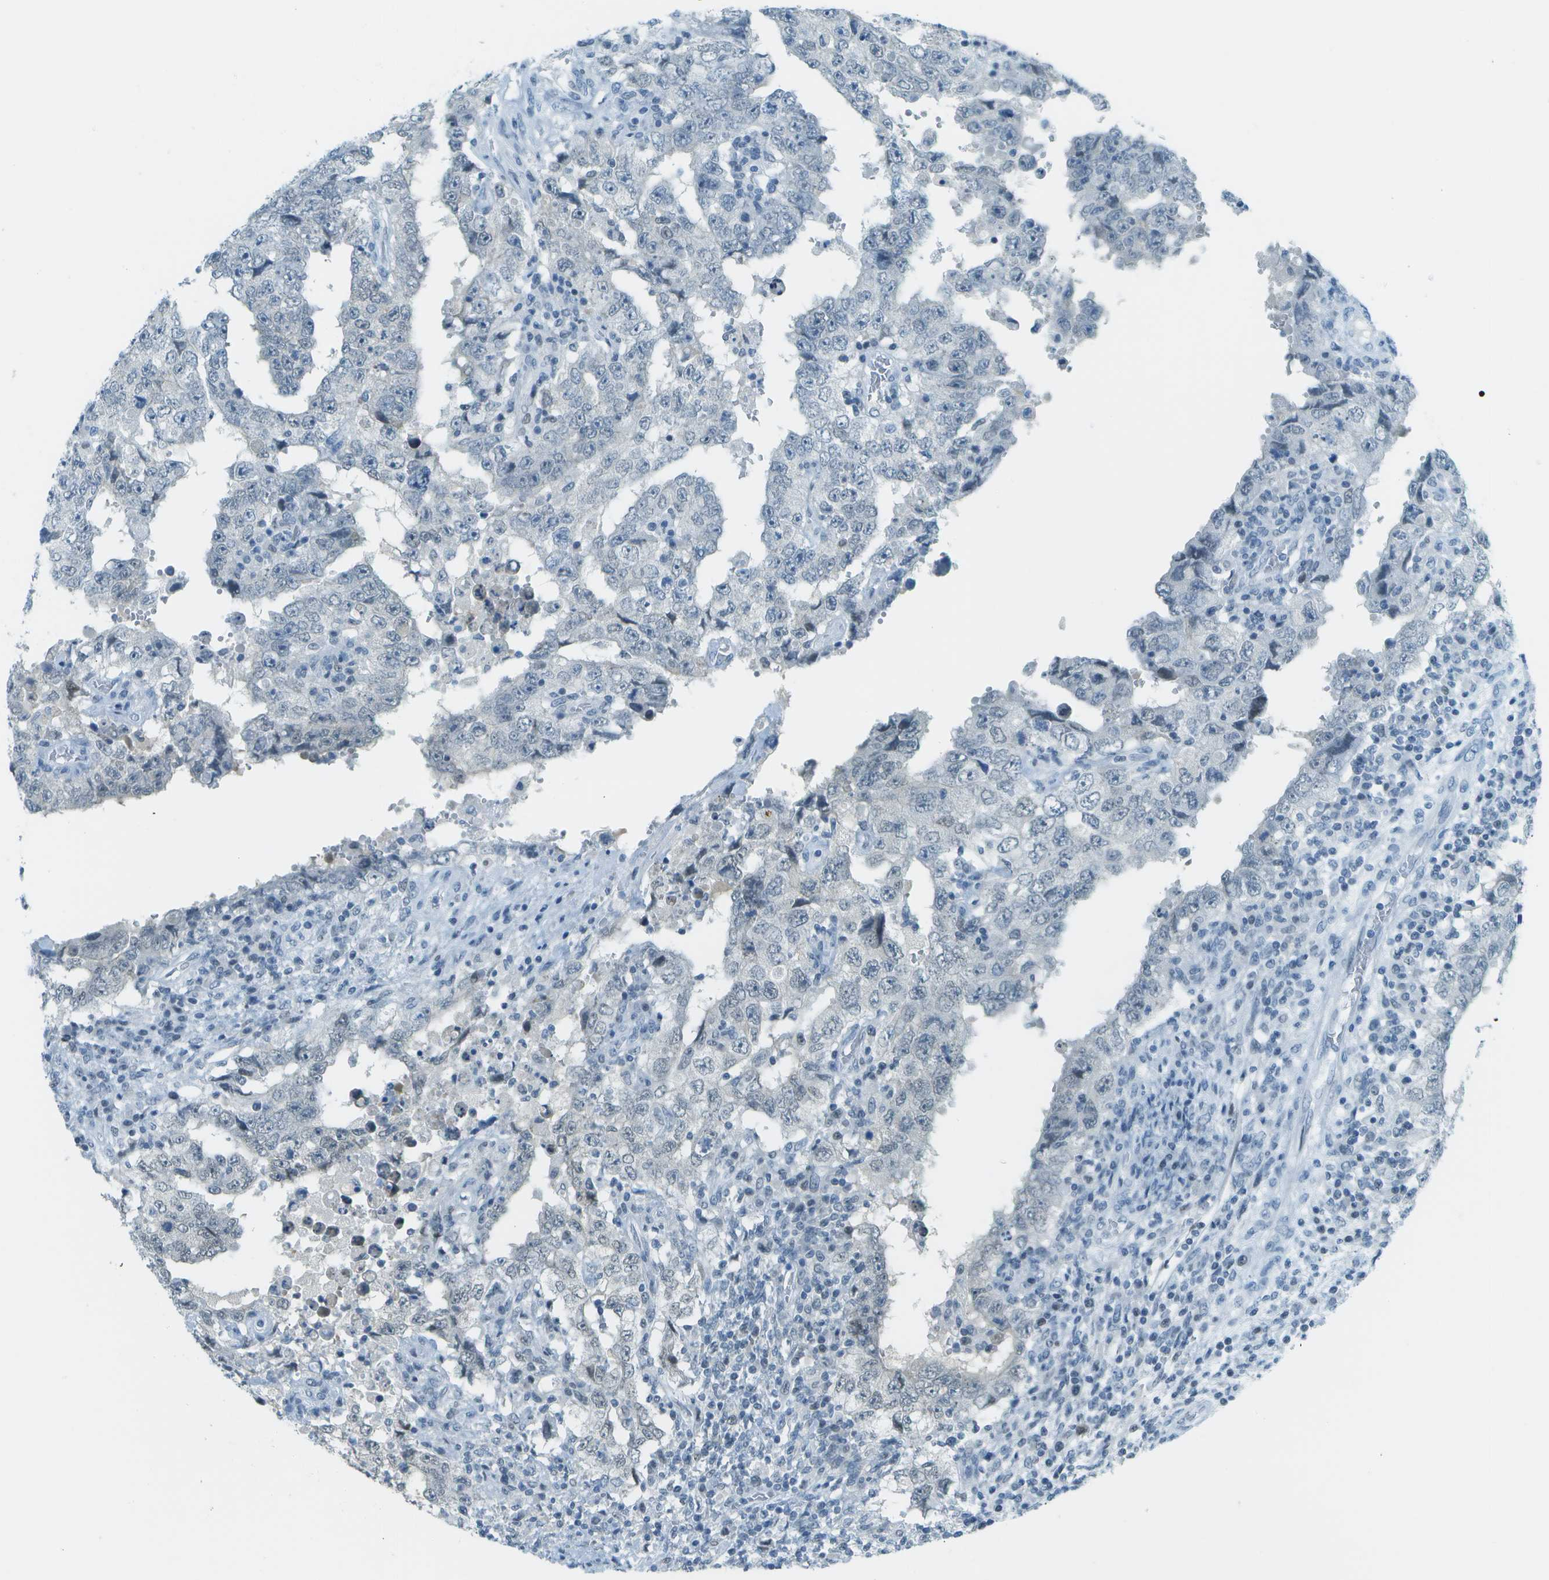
{"staining": {"intensity": "negative", "quantity": "none", "location": "none"}, "tissue": "testis cancer", "cell_type": "Tumor cells", "image_type": "cancer", "snomed": [{"axis": "morphology", "description": "Carcinoma, Embryonal, NOS"}, {"axis": "topography", "description": "Testis"}], "caption": "This micrograph is of embryonal carcinoma (testis) stained with immunohistochemistry (IHC) to label a protein in brown with the nuclei are counter-stained blue. There is no positivity in tumor cells.", "gene": "NEK11", "patient": {"sex": "male", "age": 26}}